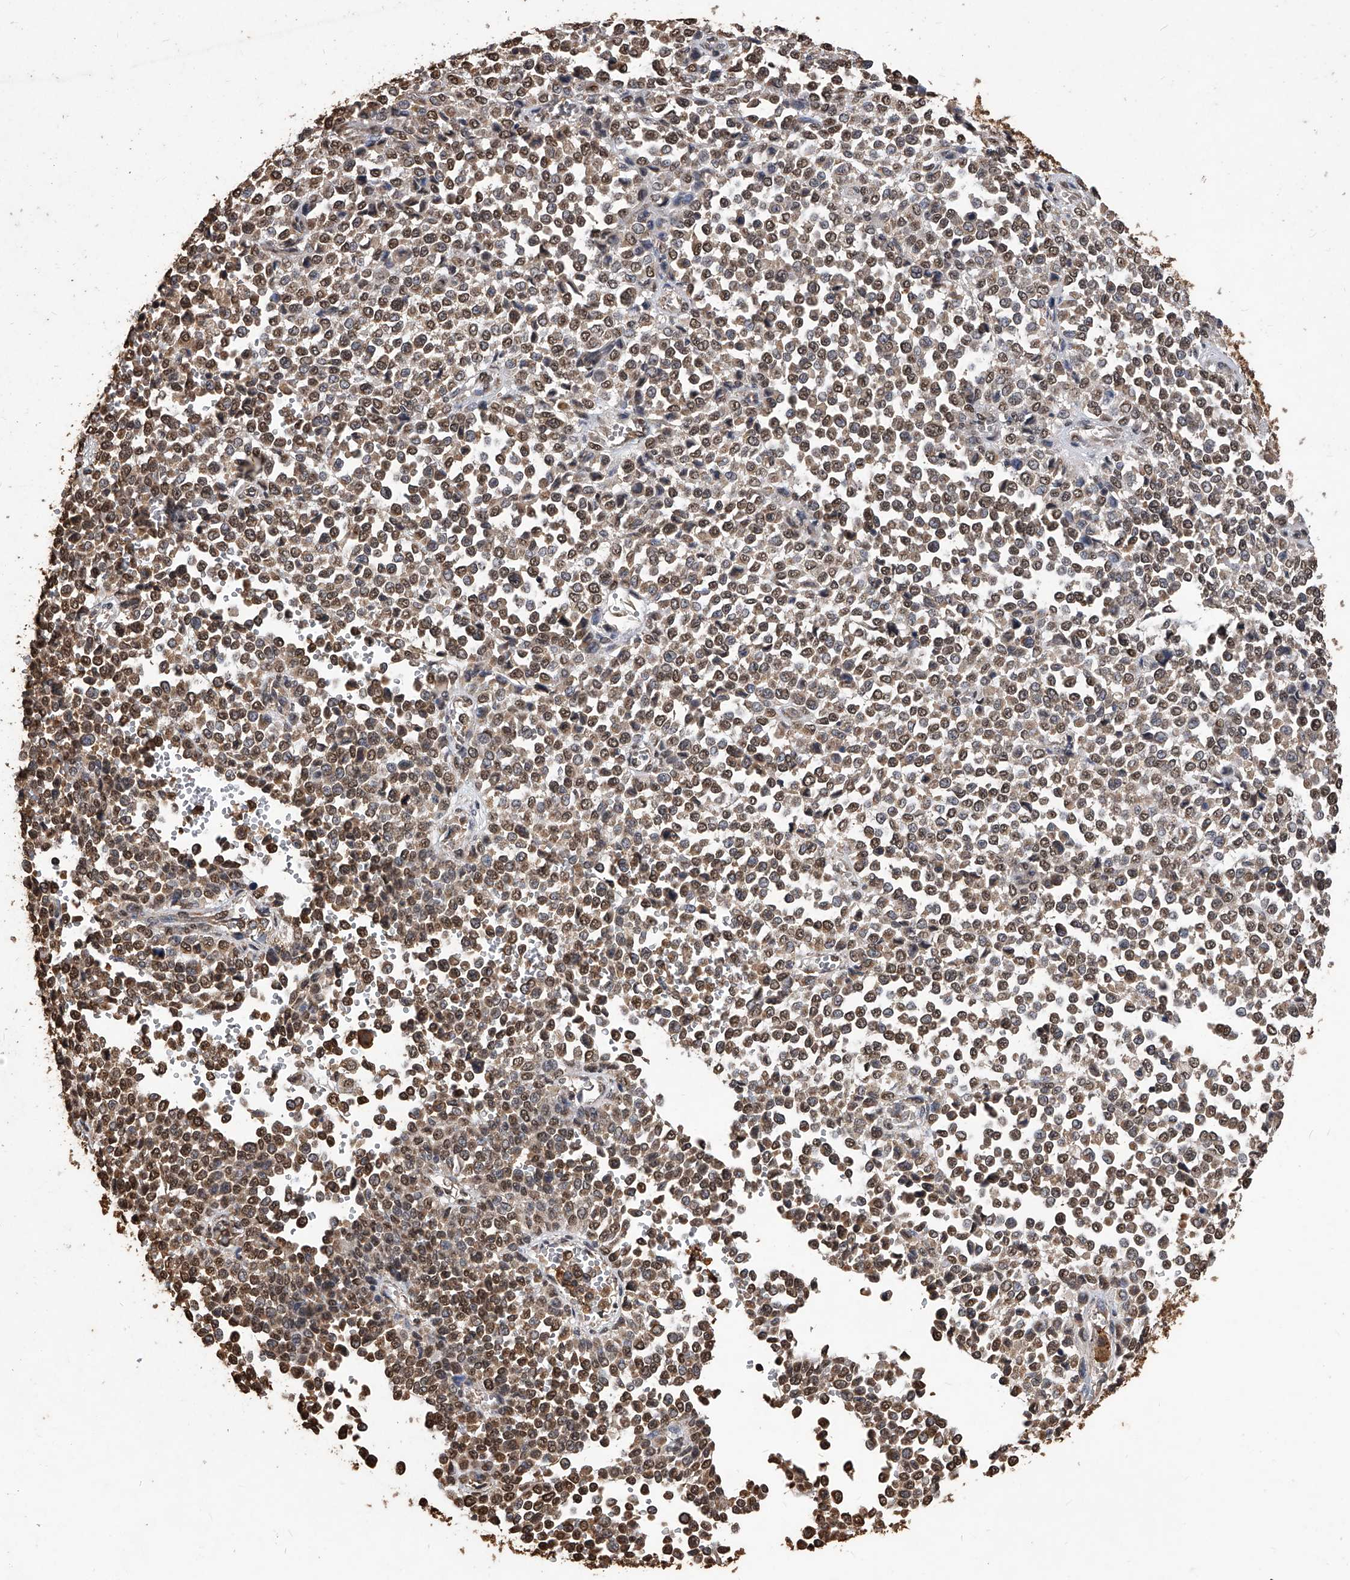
{"staining": {"intensity": "moderate", "quantity": ">75%", "location": "nuclear"}, "tissue": "melanoma", "cell_type": "Tumor cells", "image_type": "cancer", "snomed": [{"axis": "morphology", "description": "Malignant melanoma, Metastatic site"}, {"axis": "topography", "description": "Pancreas"}], "caption": "Human malignant melanoma (metastatic site) stained with a brown dye demonstrates moderate nuclear positive positivity in about >75% of tumor cells.", "gene": "FBXL4", "patient": {"sex": "female", "age": 30}}